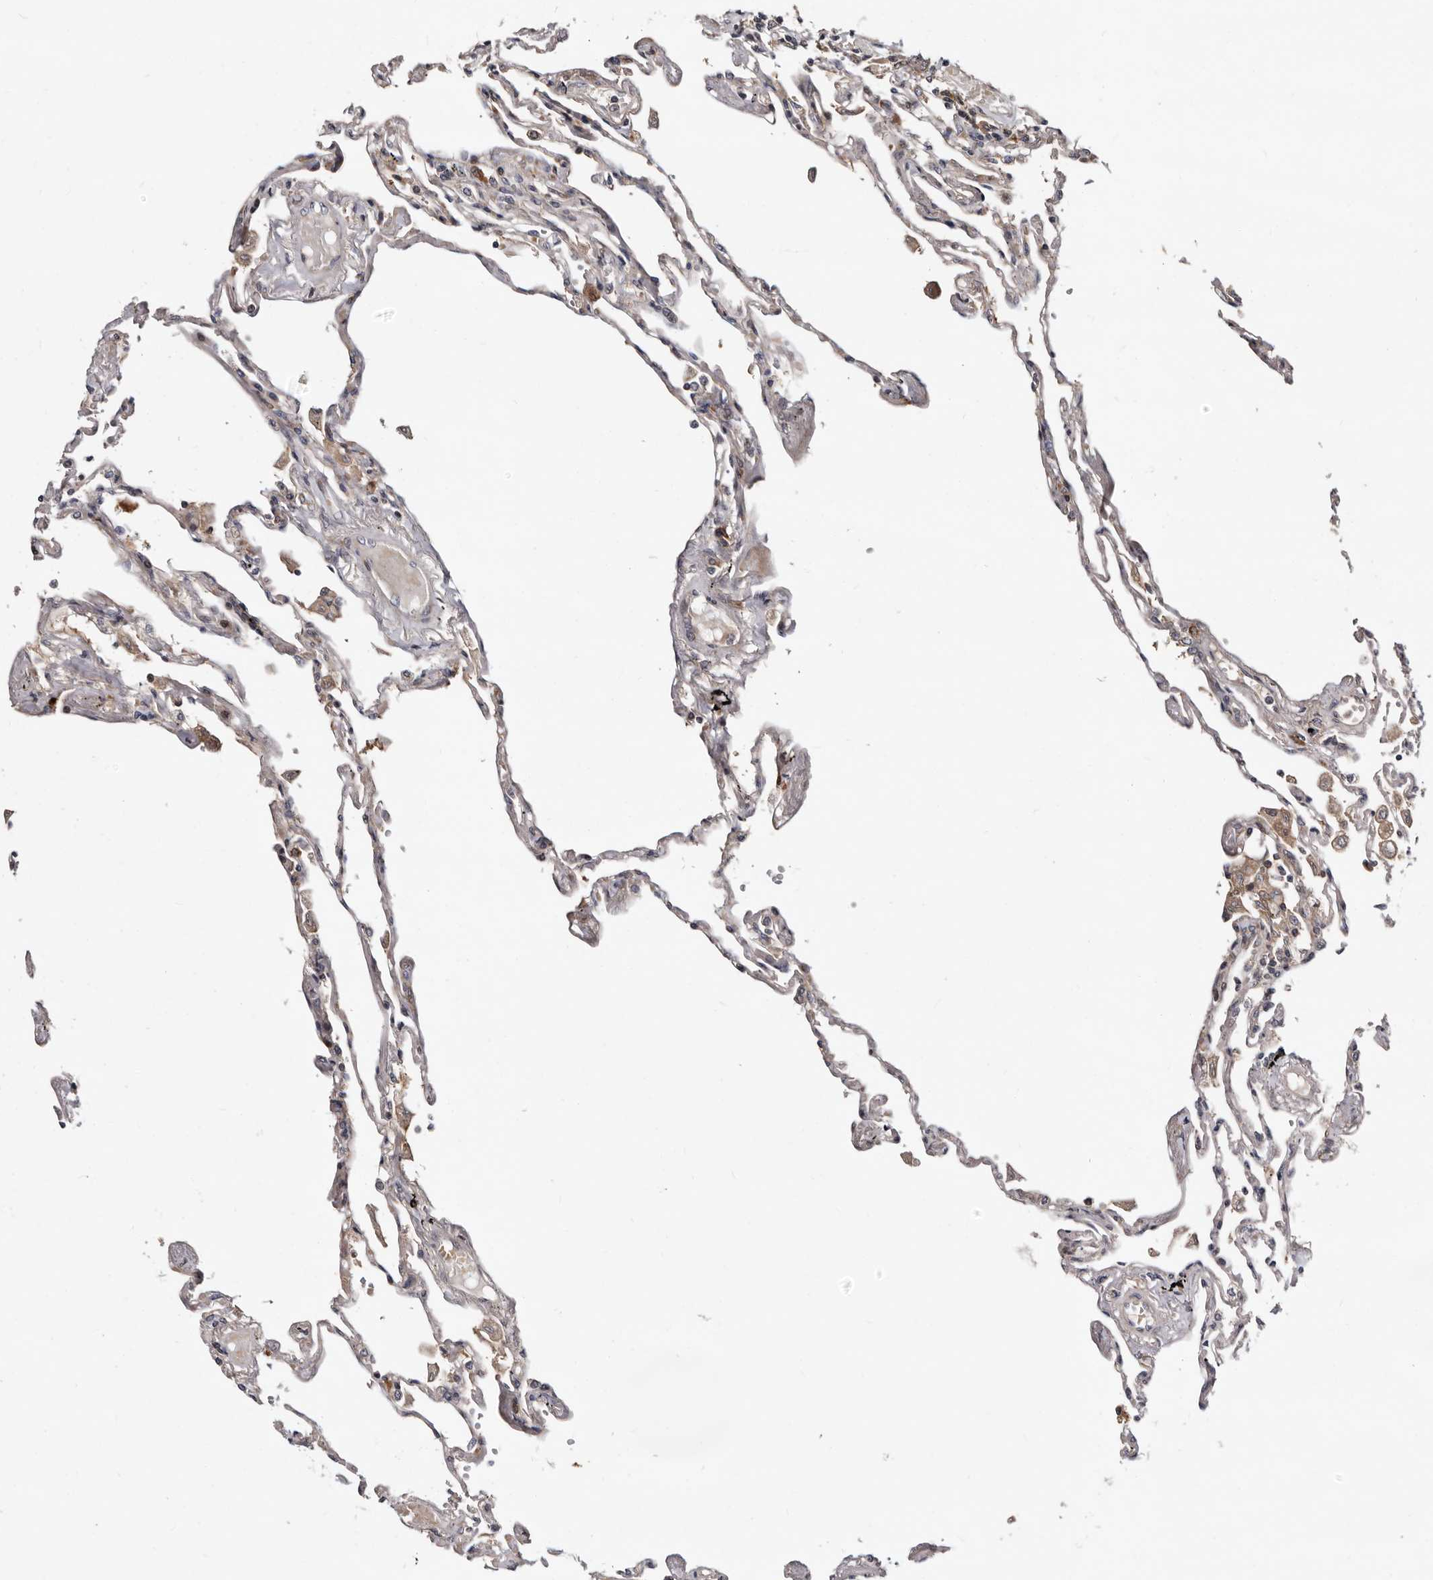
{"staining": {"intensity": "weak", "quantity": "25%-75%", "location": "cytoplasmic/membranous"}, "tissue": "lung", "cell_type": "Alveolar cells", "image_type": "normal", "snomed": [{"axis": "morphology", "description": "Normal tissue, NOS"}, {"axis": "topography", "description": "Lung"}], "caption": "Immunohistochemistry (IHC) of normal lung shows low levels of weak cytoplasmic/membranous positivity in approximately 25%-75% of alveolar cells. (IHC, brightfield microscopy, high magnification).", "gene": "WEE2", "patient": {"sex": "female", "age": 67}}